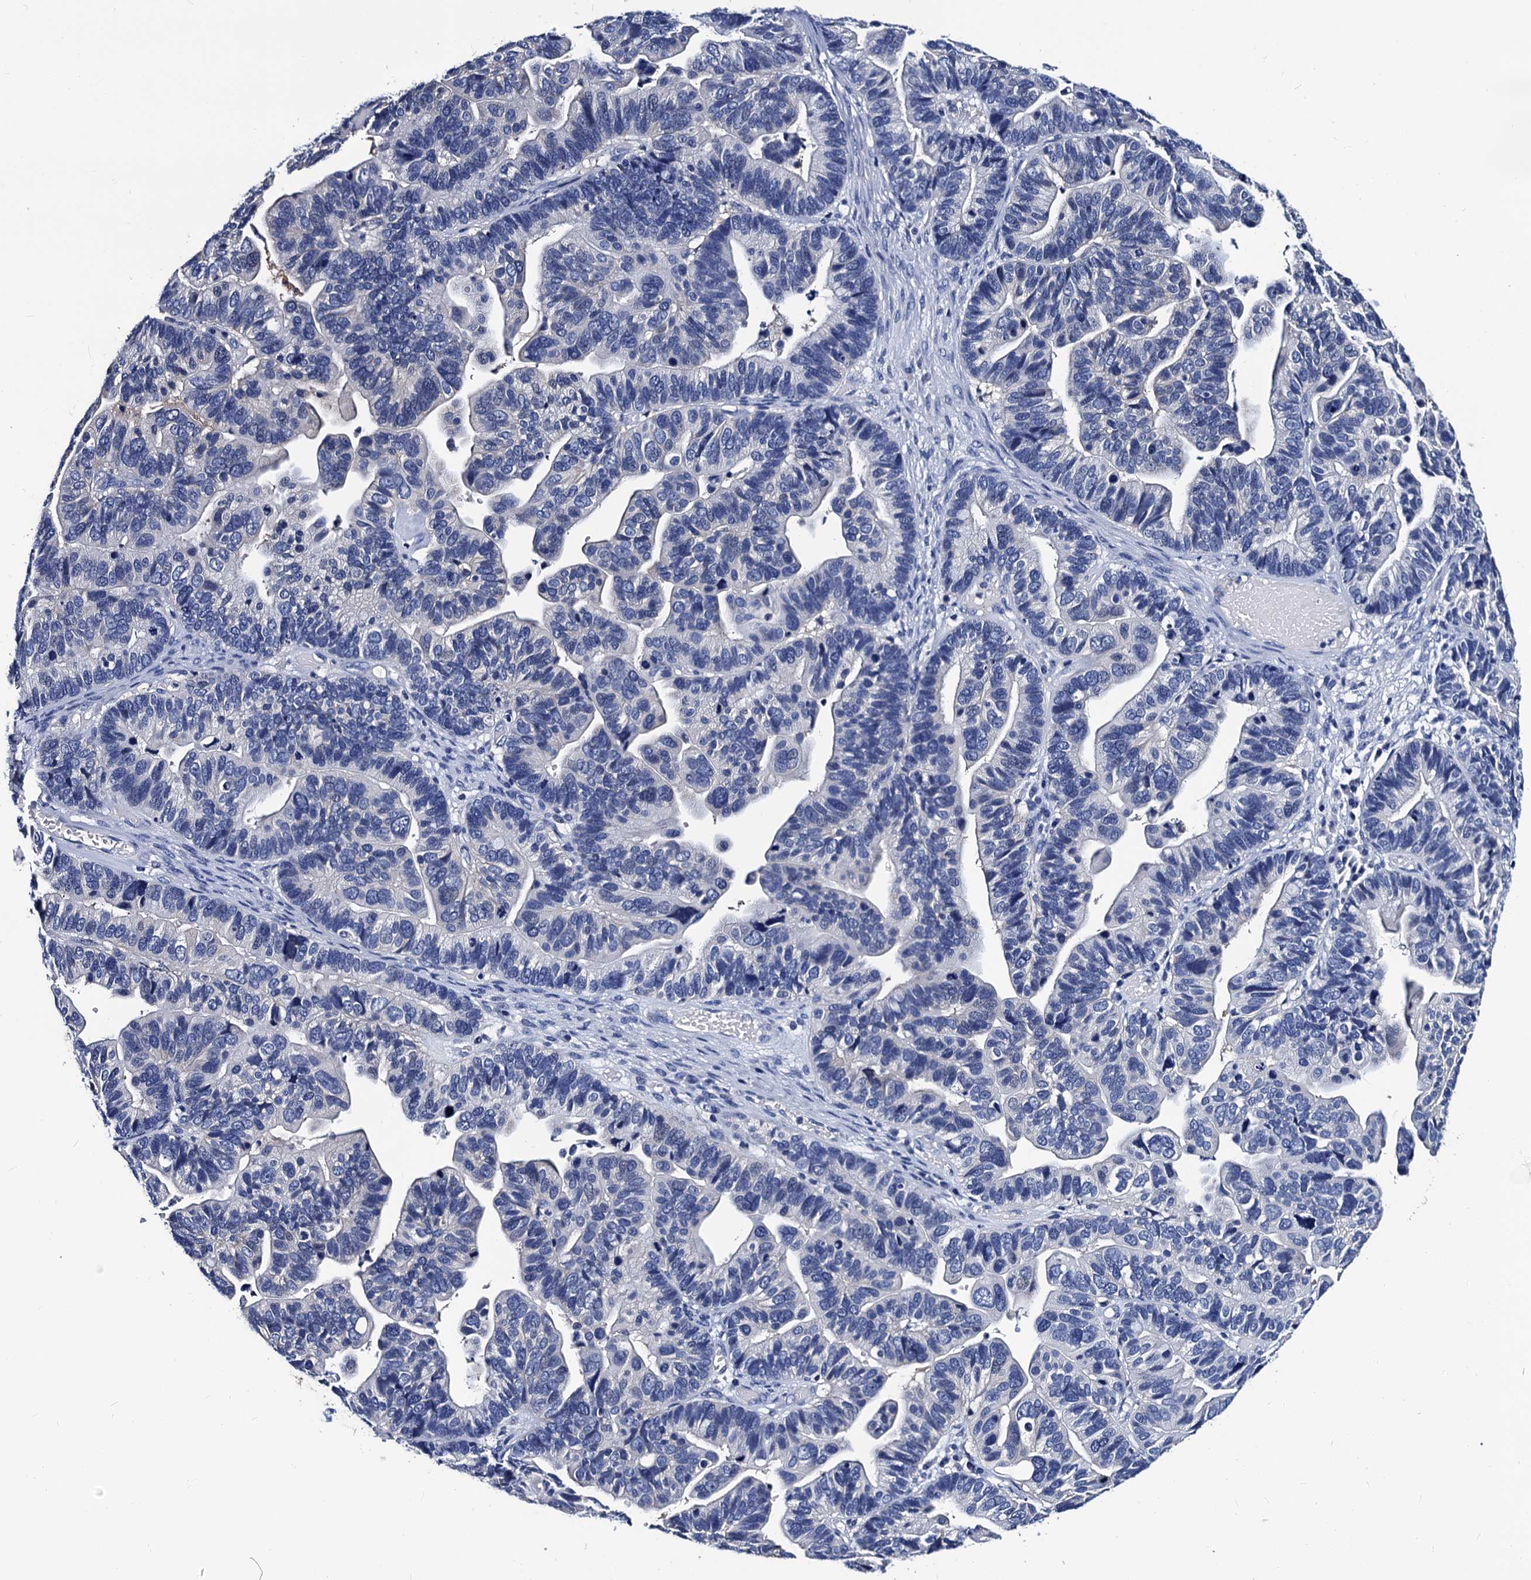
{"staining": {"intensity": "negative", "quantity": "none", "location": "none"}, "tissue": "ovarian cancer", "cell_type": "Tumor cells", "image_type": "cancer", "snomed": [{"axis": "morphology", "description": "Cystadenocarcinoma, serous, NOS"}, {"axis": "topography", "description": "Ovary"}], "caption": "Protein analysis of ovarian cancer (serous cystadenocarcinoma) displays no significant expression in tumor cells.", "gene": "LRRC30", "patient": {"sex": "female", "age": 56}}